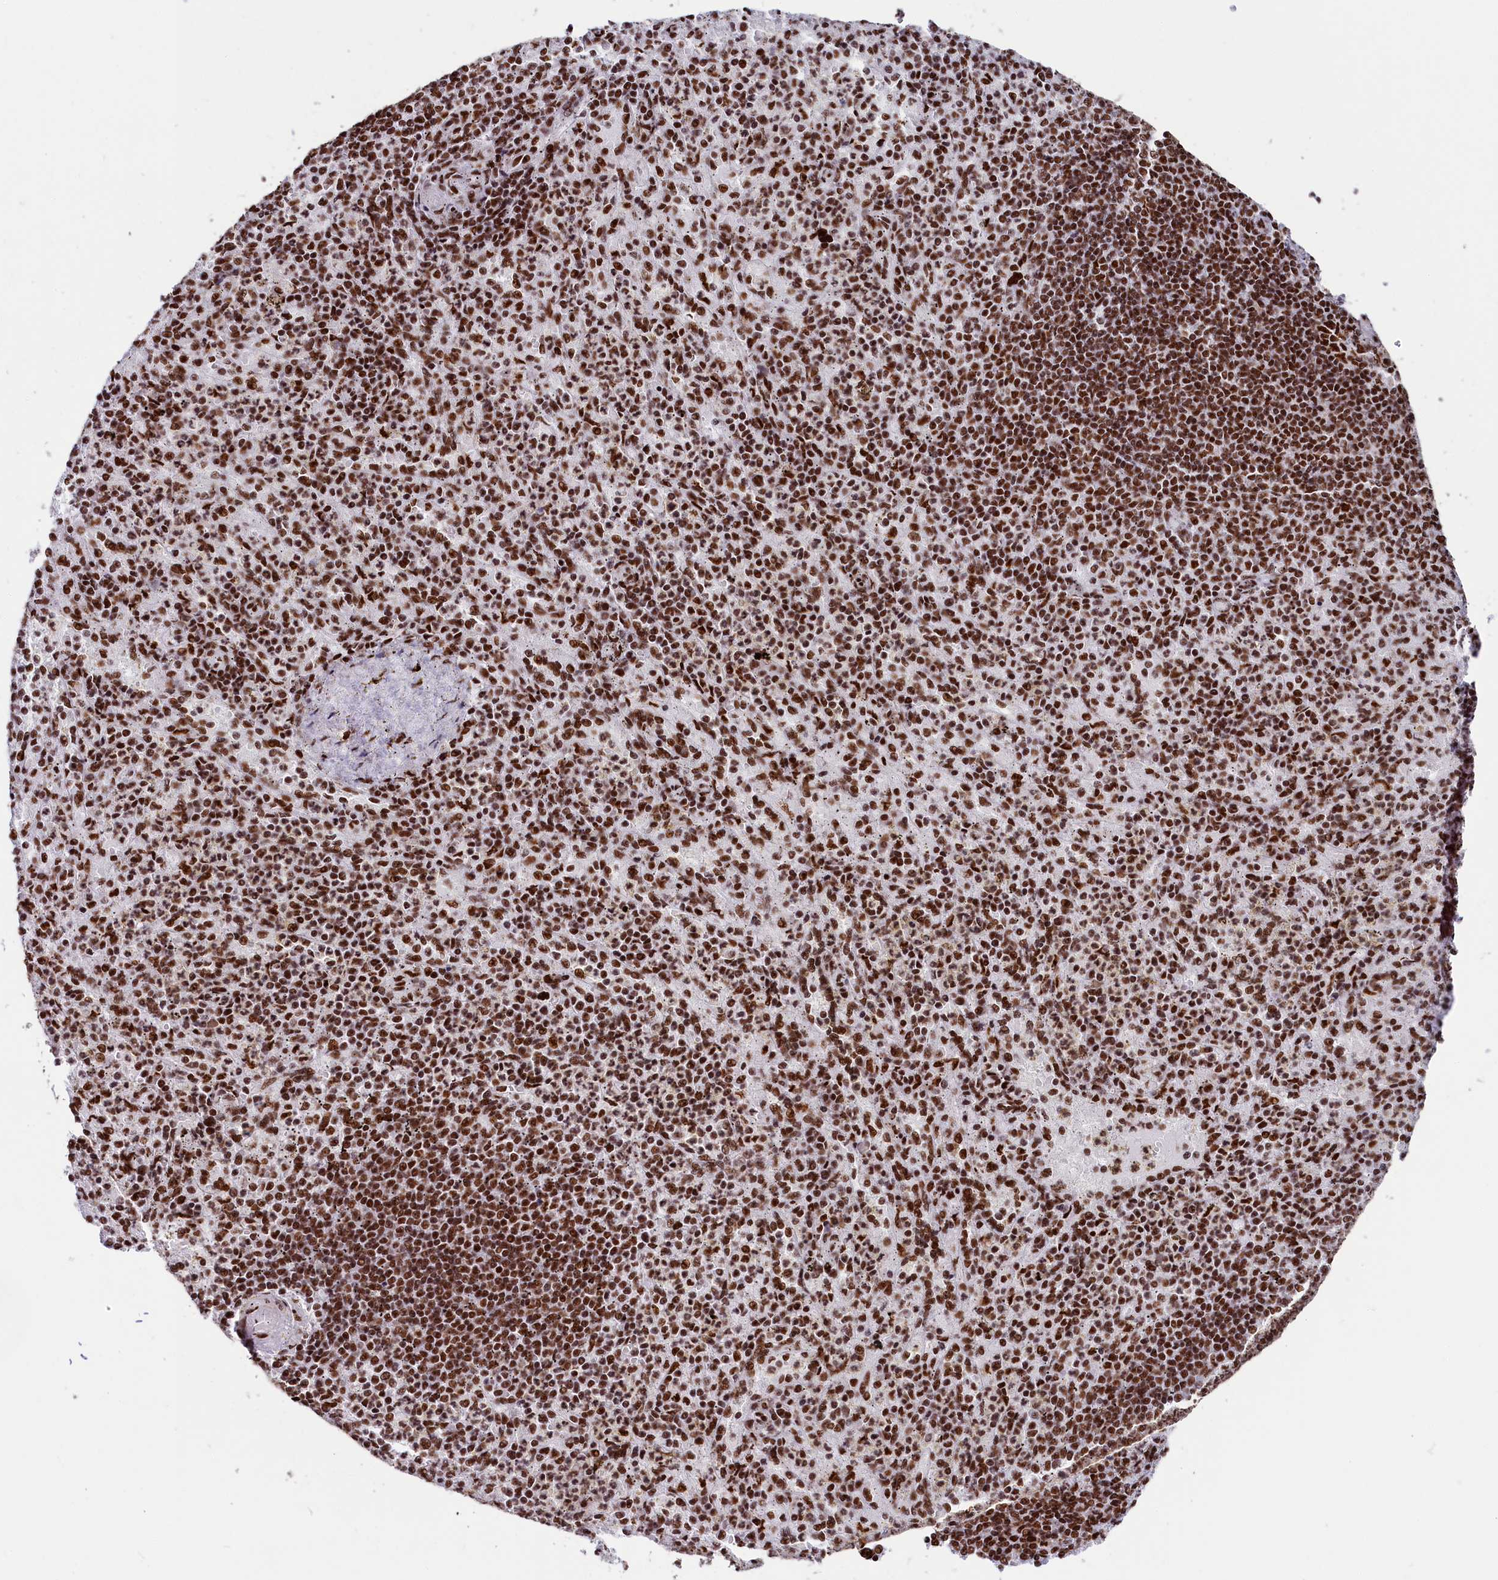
{"staining": {"intensity": "strong", "quantity": ">75%", "location": "nuclear"}, "tissue": "spleen", "cell_type": "Cells in red pulp", "image_type": "normal", "snomed": [{"axis": "morphology", "description": "Normal tissue, NOS"}, {"axis": "topography", "description": "Spleen"}], "caption": "An immunohistochemistry (IHC) image of unremarkable tissue is shown. Protein staining in brown labels strong nuclear positivity in spleen within cells in red pulp.", "gene": "SNRNP70", "patient": {"sex": "female", "age": 74}}